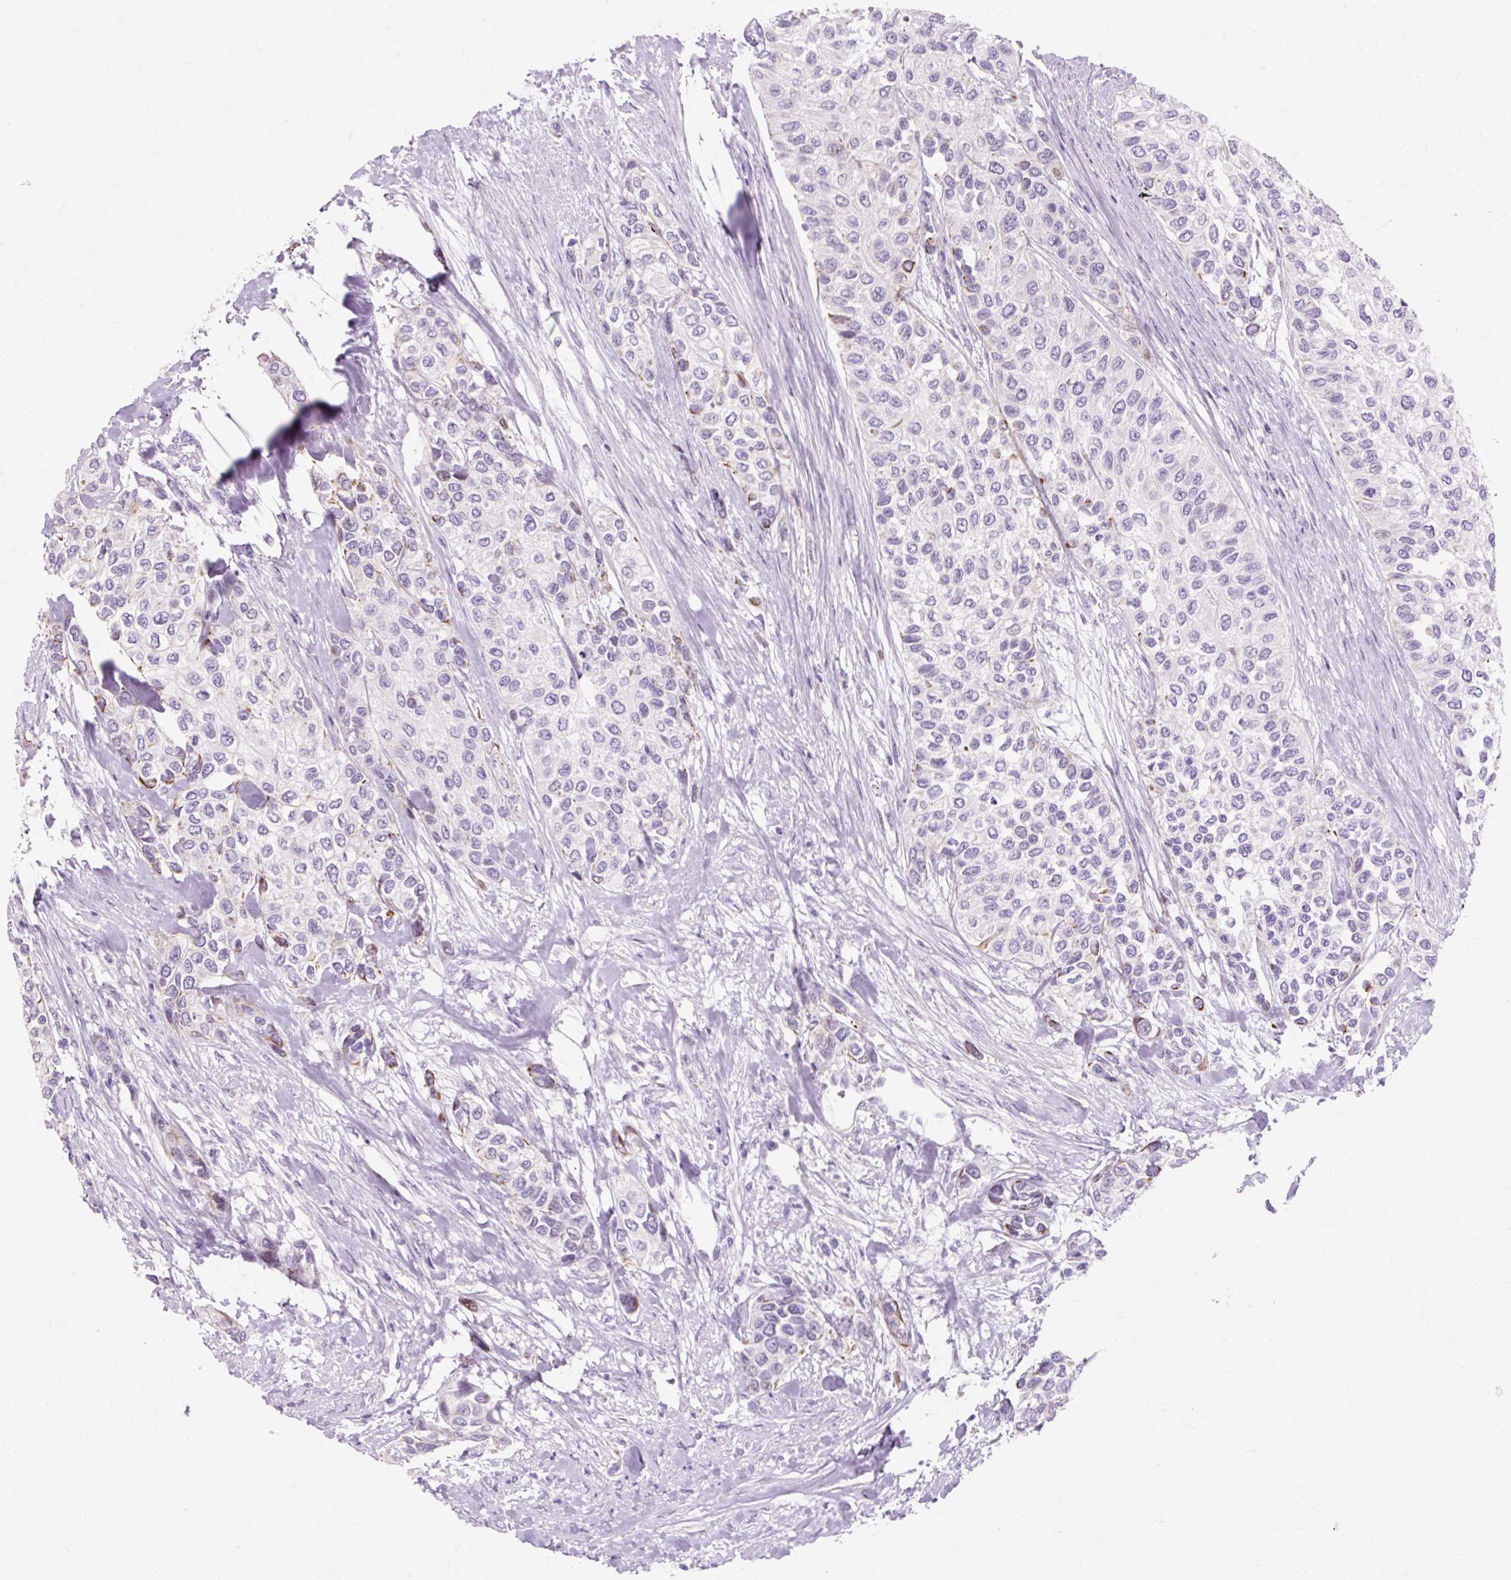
{"staining": {"intensity": "moderate", "quantity": "<25%", "location": "cytoplasmic/membranous"}, "tissue": "urothelial cancer", "cell_type": "Tumor cells", "image_type": "cancer", "snomed": [{"axis": "morphology", "description": "Normal tissue, NOS"}, {"axis": "morphology", "description": "Urothelial carcinoma, High grade"}, {"axis": "topography", "description": "Vascular tissue"}, {"axis": "topography", "description": "Urinary bladder"}], "caption": "There is low levels of moderate cytoplasmic/membranous expression in tumor cells of urothelial carcinoma (high-grade), as demonstrated by immunohistochemical staining (brown color).", "gene": "IRX2", "patient": {"sex": "female", "age": 56}}